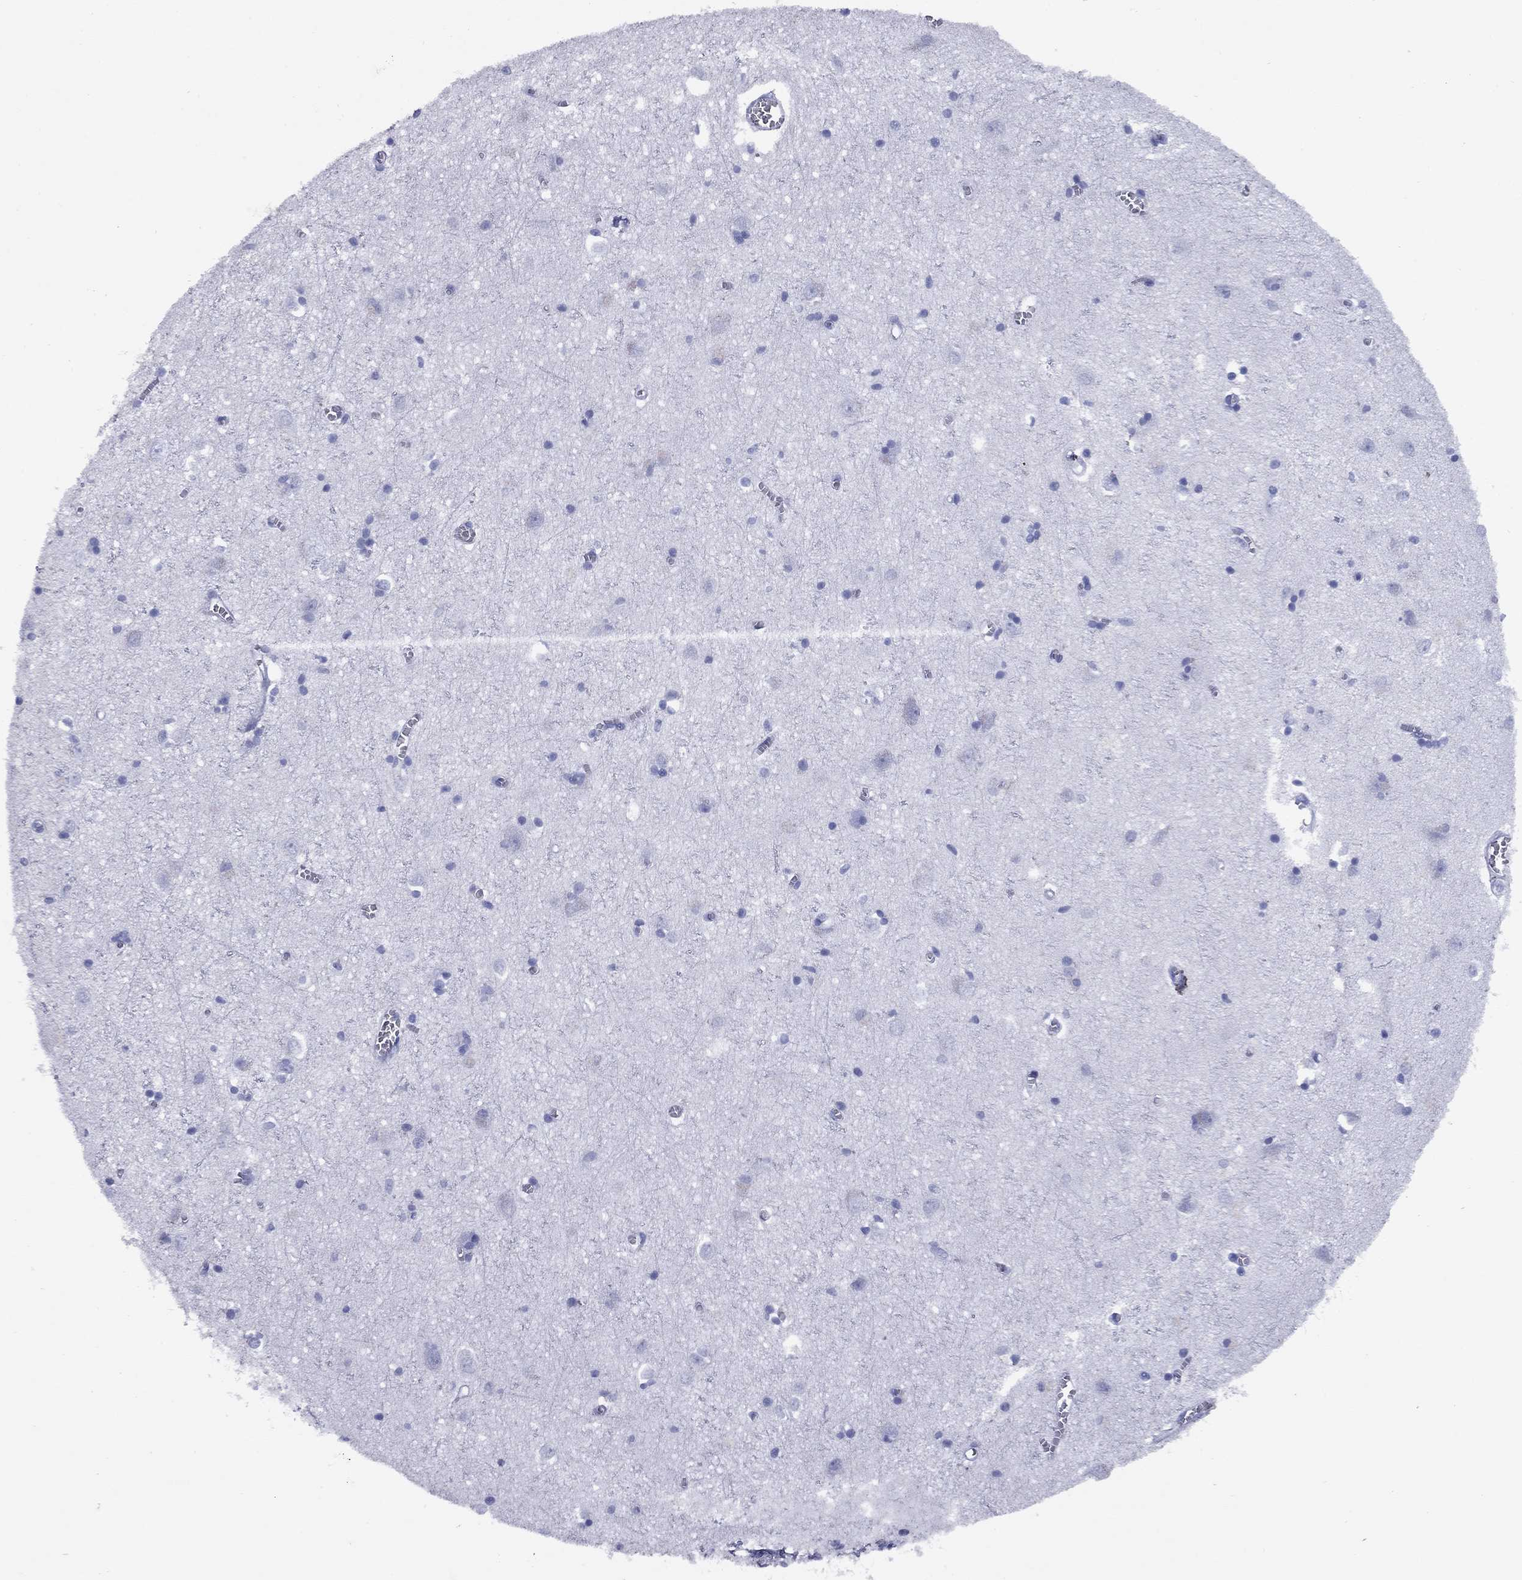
{"staining": {"intensity": "negative", "quantity": "none", "location": "none"}, "tissue": "cerebral cortex", "cell_type": "Endothelial cells", "image_type": "normal", "snomed": [{"axis": "morphology", "description": "Normal tissue, NOS"}, {"axis": "topography", "description": "Cerebral cortex"}], "caption": "Unremarkable cerebral cortex was stained to show a protein in brown. There is no significant expression in endothelial cells. (DAB immunohistochemistry (IHC) visualized using brightfield microscopy, high magnification).", "gene": "NPPA", "patient": {"sex": "male", "age": 70}}